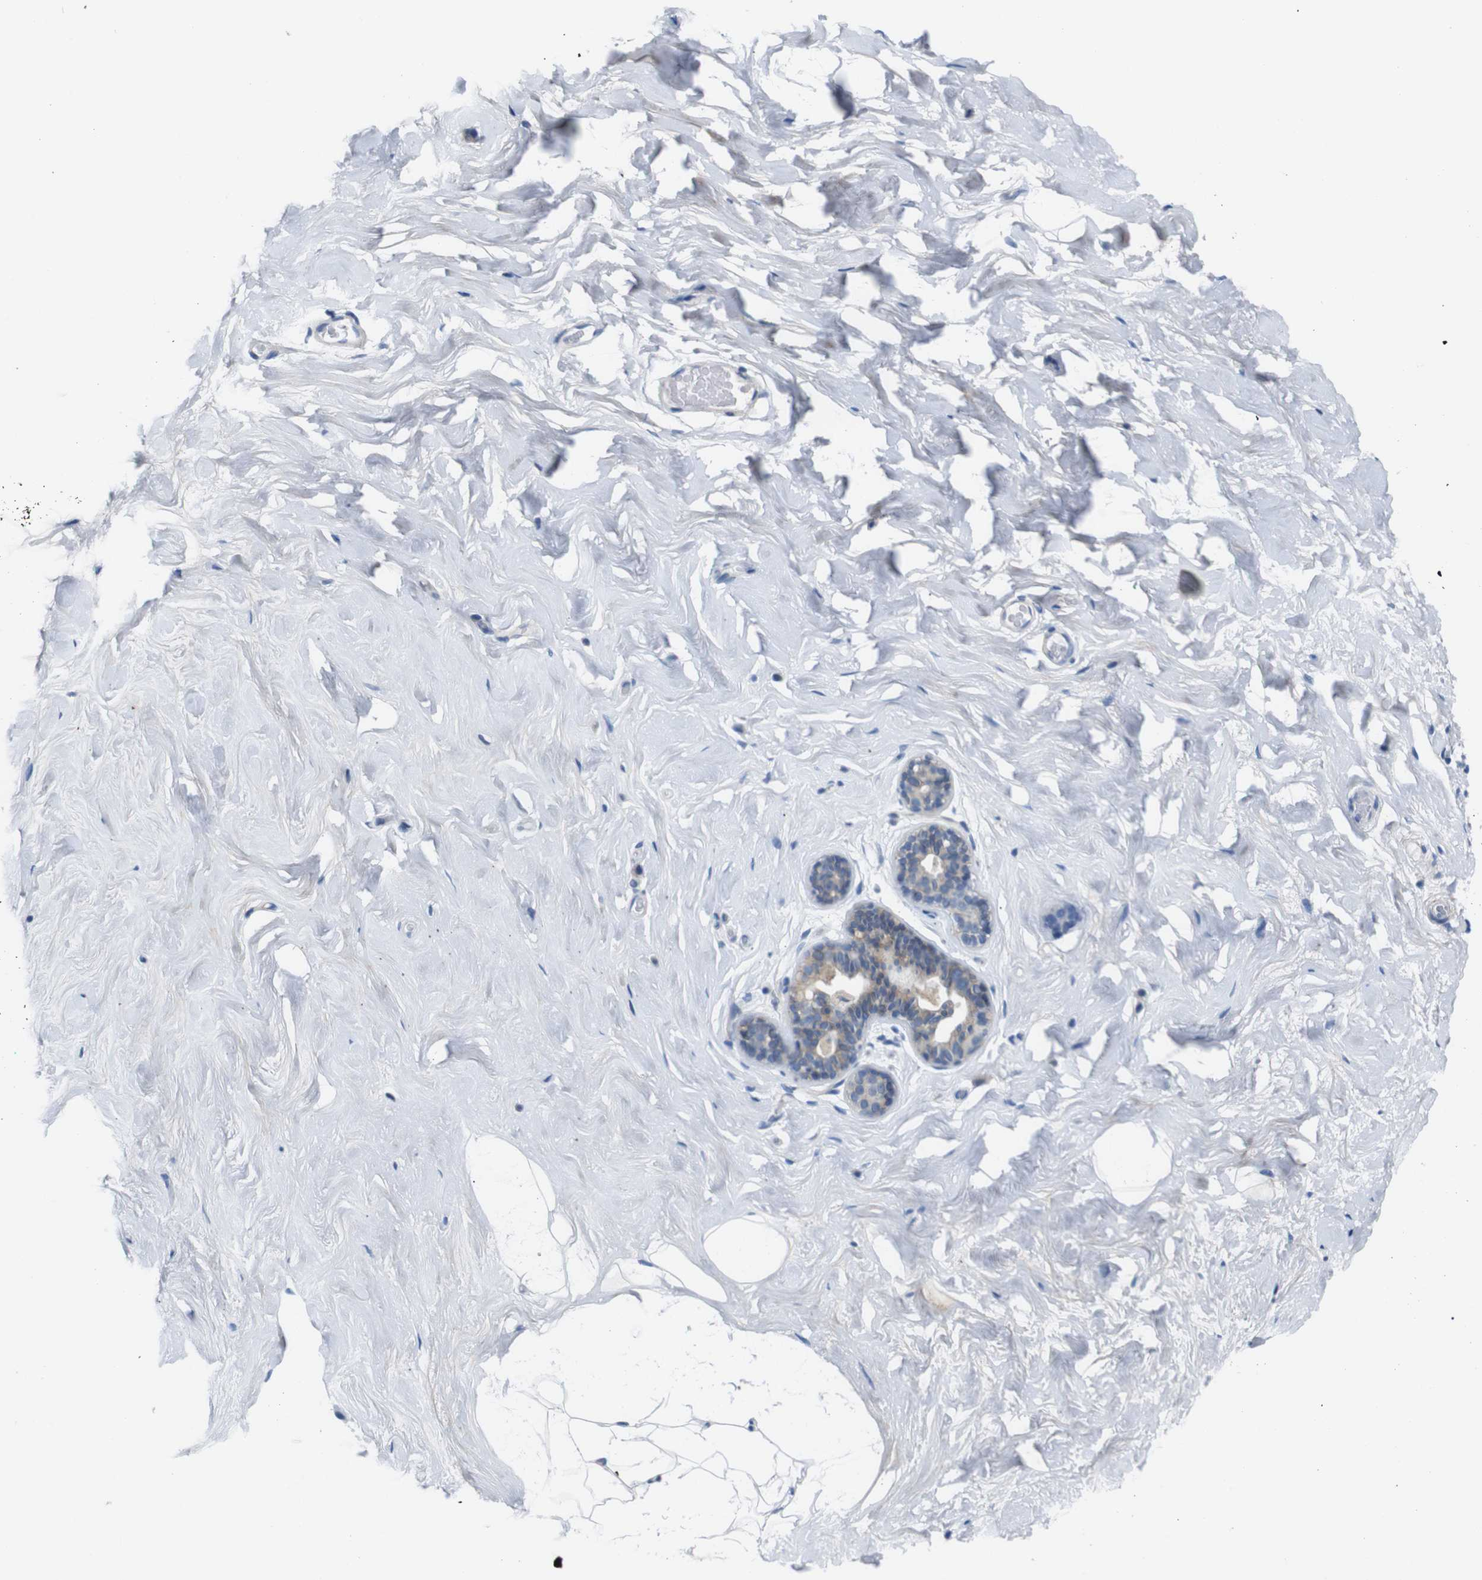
{"staining": {"intensity": "negative", "quantity": "none", "location": "none"}, "tissue": "breast", "cell_type": "Adipocytes", "image_type": "normal", "snomed": [{"axis": "morphology", "description": "Normal tissue, NOS"}, {"axis": "topography", "description": "Breast"}], "caption": "An IHC histopathology image of unremarkable breast is shown. There is no staining in adipocytes of breast.", "gene": "ANK3", "patient": {"sex": "female", "age": 75}}